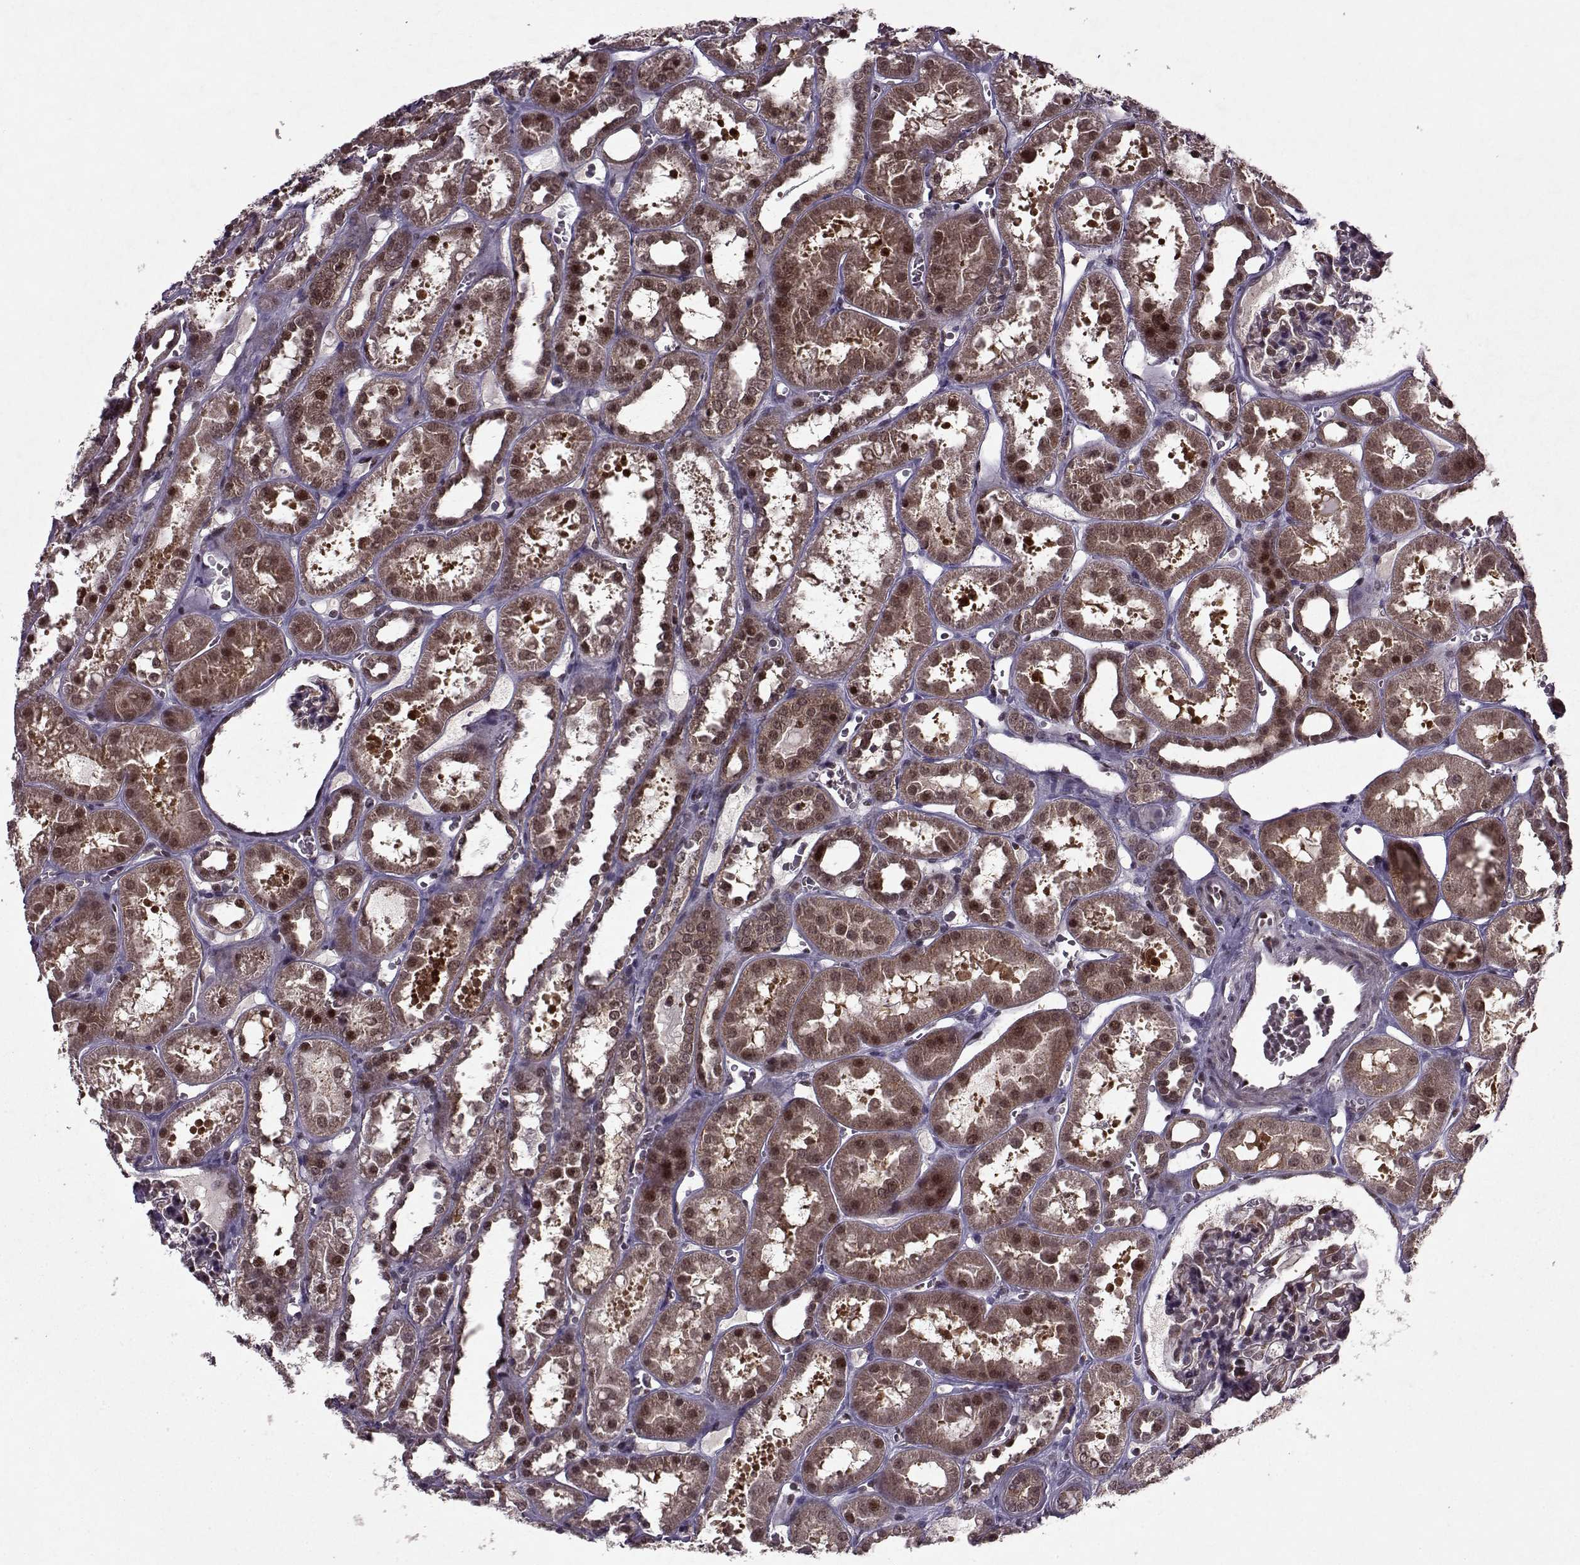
{"staining": {"intensity": "weak", "quantity": "25%-75%", "location": "cytoplasmic/membranous,nuclear"}, "tissue": "kidney", "cell_type": "Cells in glomeruli", "image_type": "normal", "snomed": [{"axis": "morphology", "description": "Normal tissue, NOS"}, {"axis": "topography", "description": "Kidney"}], "caption": "Immunohistochemical staining of unremarkable kidney shows weak cytoplasmic/membranous,nuclear protein staining in approximately 25%-75% of cells in glomeruli. (IHC, brightfield microscopy, high magnification).", "gene": "PSMA7", "patient": {"sex": "female", "age": 41}}